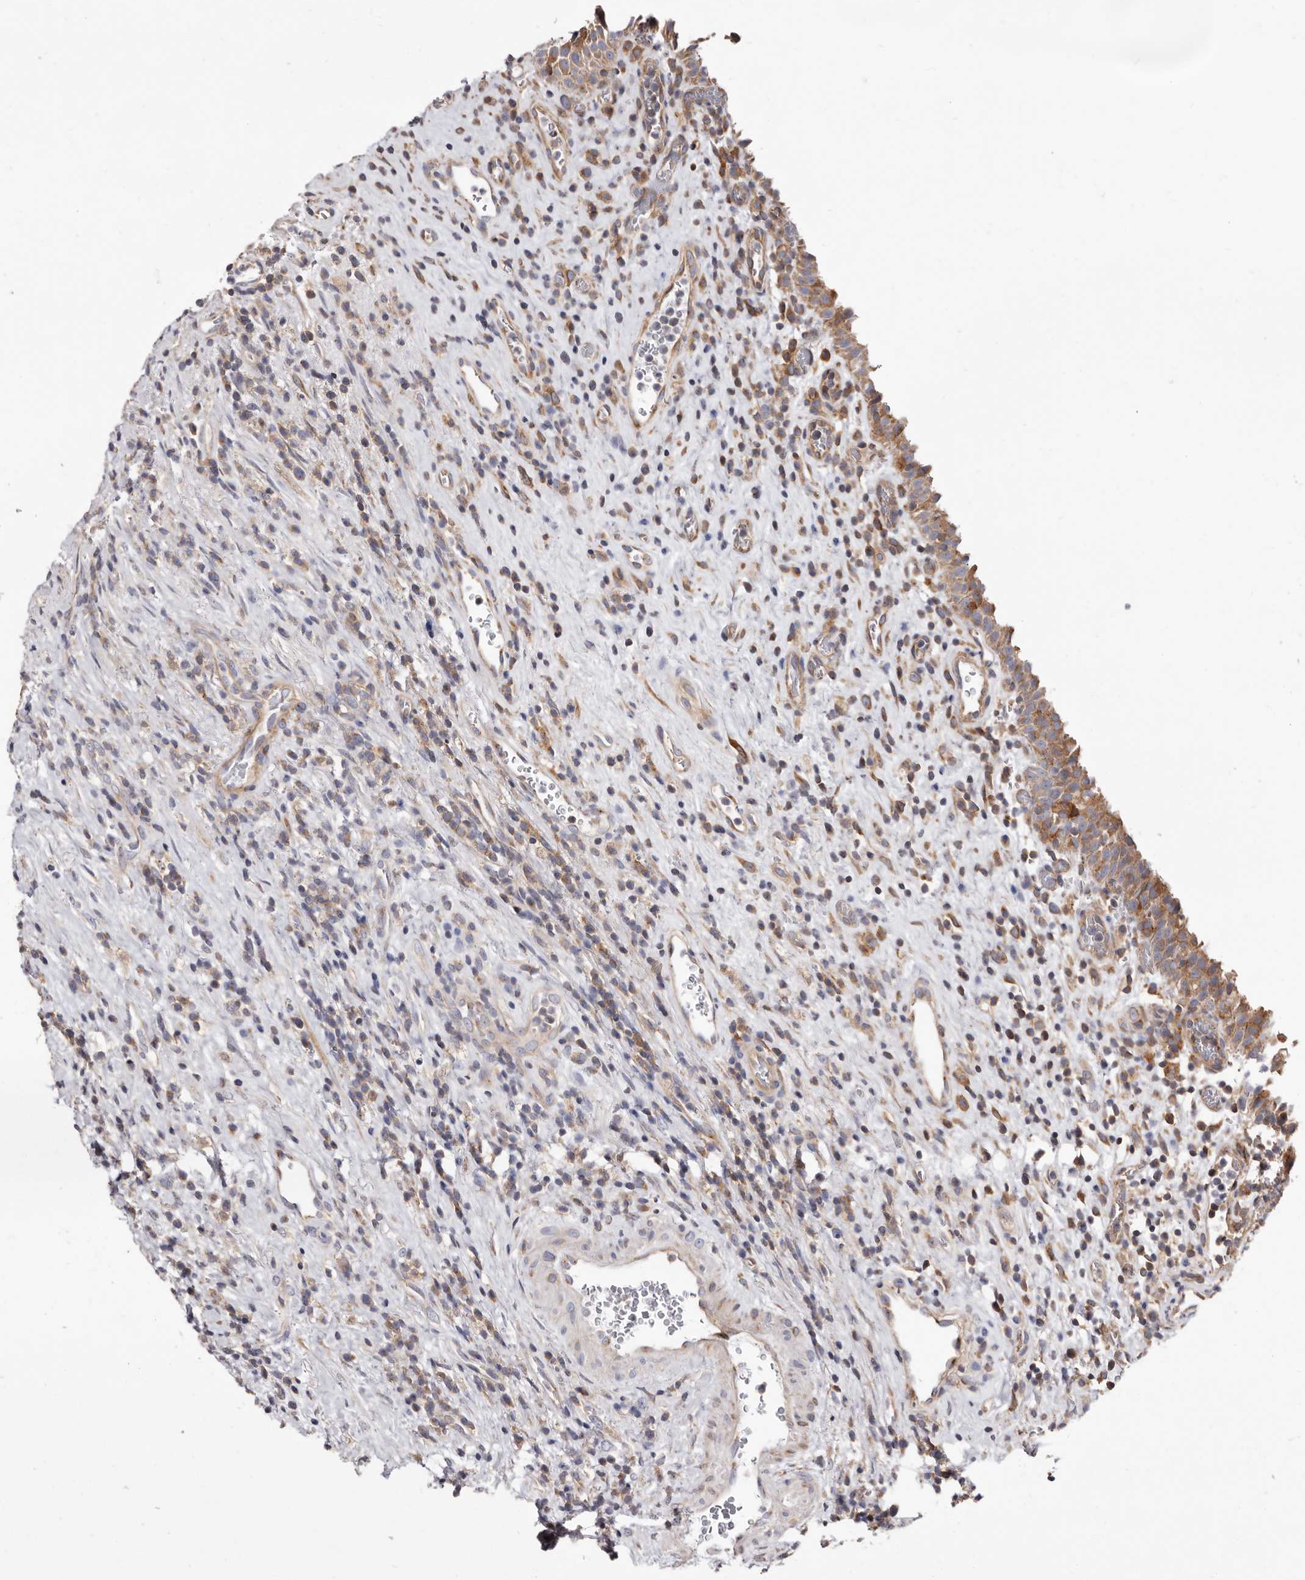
{"staining": {"intensity": "moderate", "quantity": ">75%", "location": "cytoplasmic/membranous"}, "tissue": "urinary bladder", "cell_type": "Urothelial cells", "image_type": "normal", "snomed": [{"axis": "morphology", "description": "Normal tissue, NOS"}, {"axis": "morphology", "description": "Inflammation, NOS"}, {"axis": "topography", "description": "Urinary bladder"}], "caption": "Urinary bladder stained with immunohistochemistry (IHC) displays moderate cytoplasmic/membranous staining in approximately >75% of urothelial cells.", "gene": "COQ8B", "patient": {"sex": "female", "age": 75}}